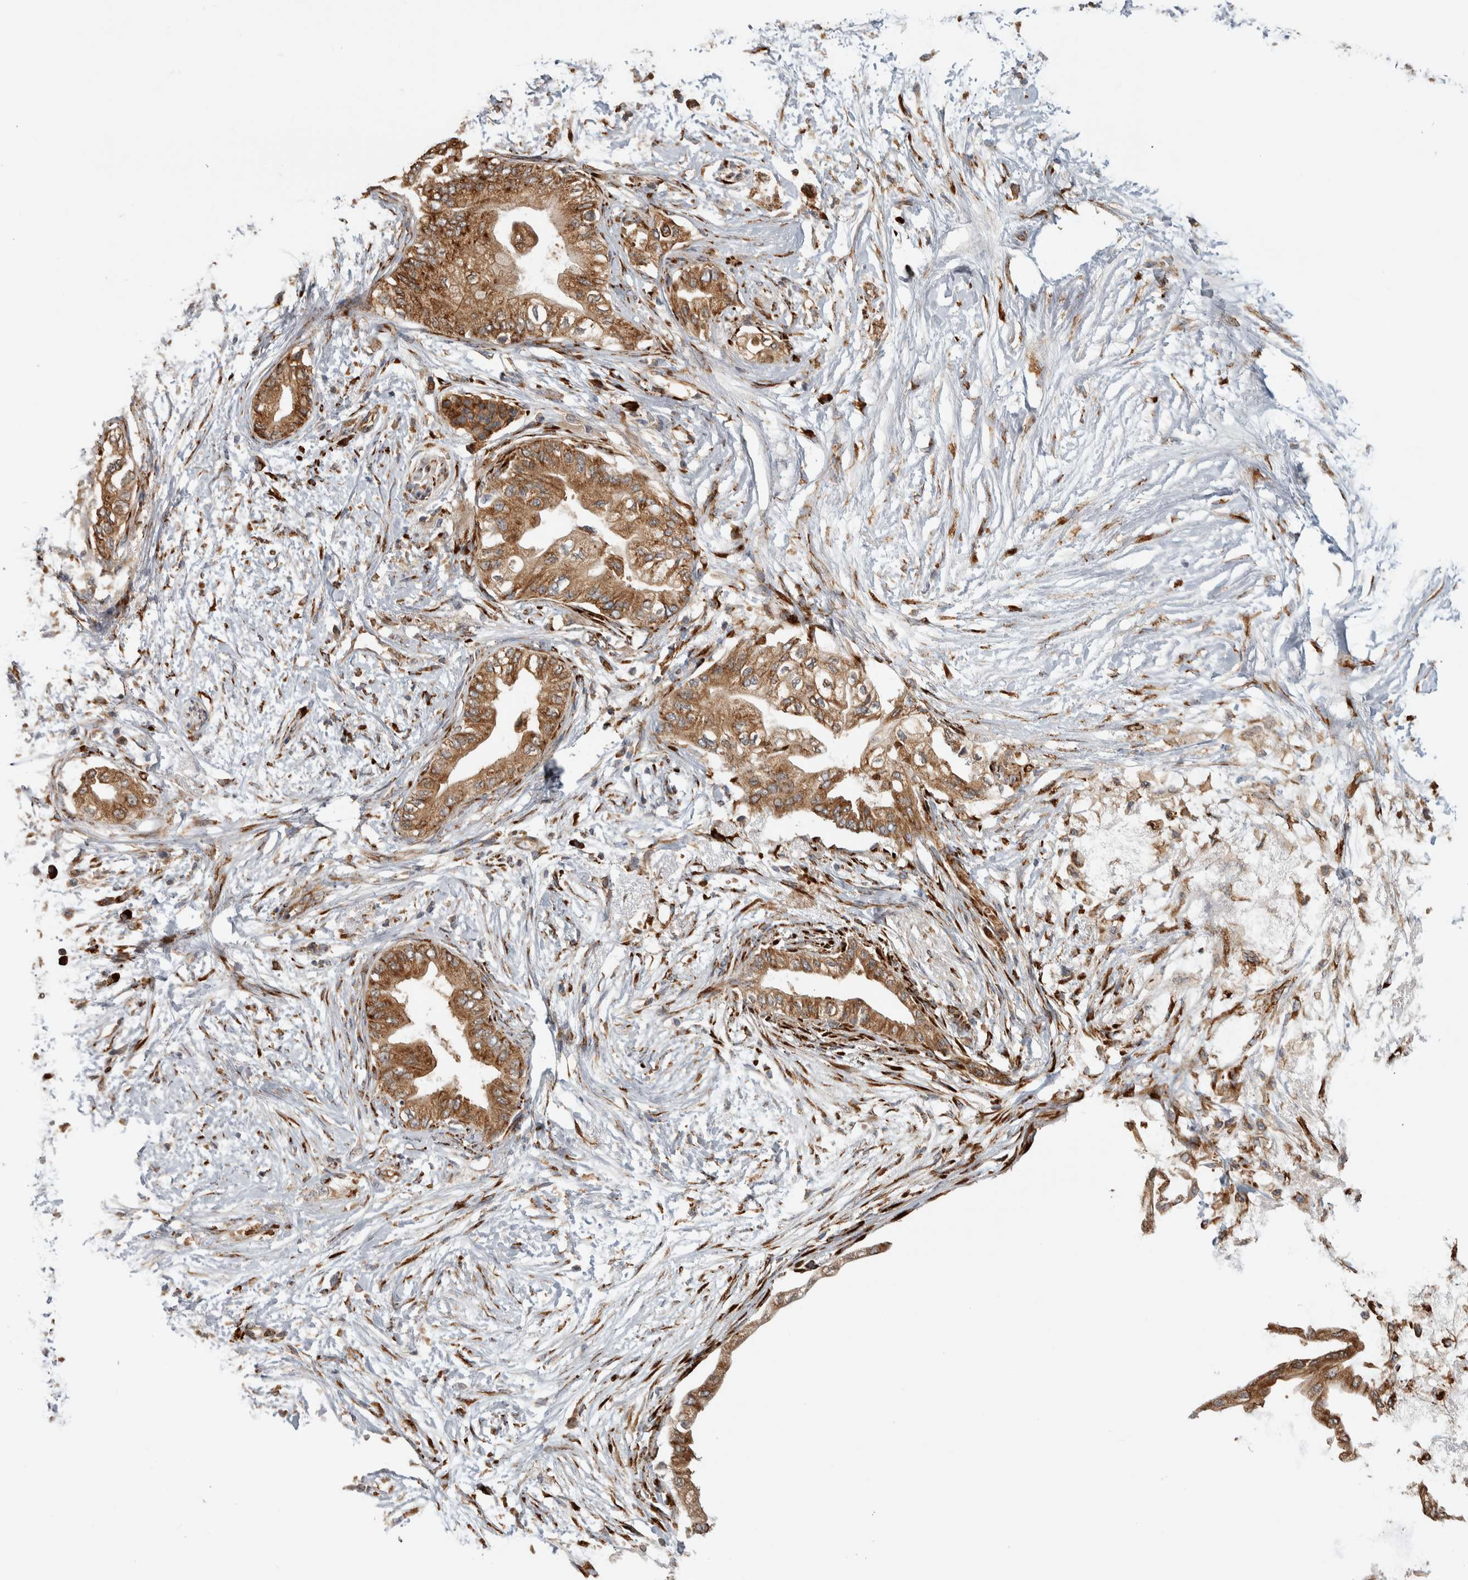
{"staining": {"intensity": "moderate", "quantity": ">75%", "location": "cytoplasmic/membranous"}, "tissue": "pancreatic cancer", "cell_type": "Tumor cells", "image_type": "cancer", "snomed": [{"axis": "morphology", "description": "Normal tissue, NOS"}, {"axis": "morphology", "description": "Adenocarcinoma, NOS"}, {"axis": "topography", "description": "Pancreas"}, {"axis": "topography", "description": "Duodenum"}], "caption": "High-power microscopy captured an immunohistochemistry micrograph of pancreatic adenocarcinoma, revealing moderate cytoplasmic/membranous expression in about >75% of tumor cells.", "gene": "EIF3H", "patient": {"sex": "female", "age": 60}}